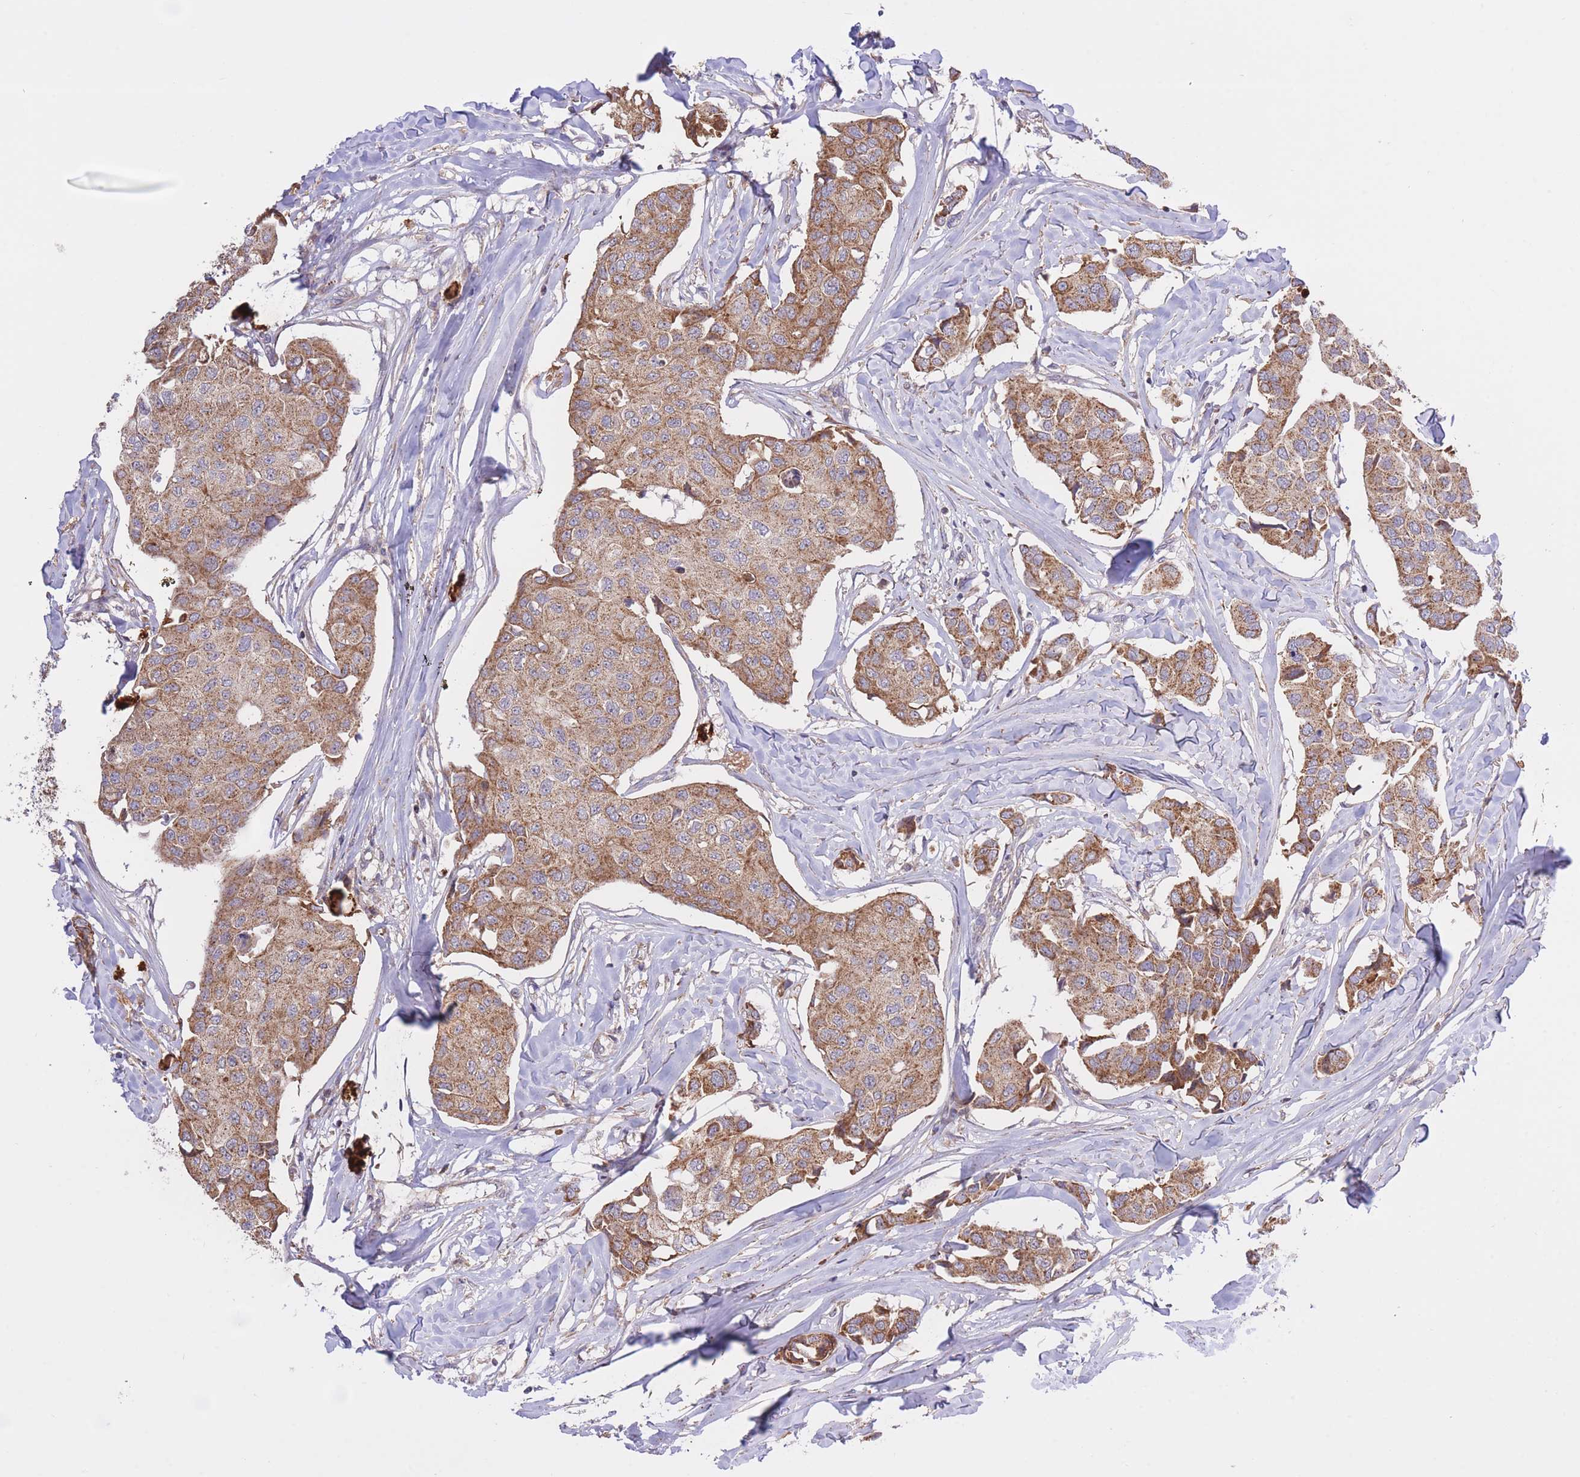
{"staining": {"intensity": "moderate", "quantity": ">75%", "location": "cytoplasmic/membranous"}, "tissue": "breast cancer", "cell_type": "Tumor cells", "image_type": "cancer", "snomed": [{"axis": "morphology", "description": "Duct carcinoma"}, {"axis": "topography", "description": "Breast"}], "caption": "Brown immunohistochemical staining in intraductal carcinoma (breast) exhibits moderate cytoplasmic/membranous positivity in approximately >75% of tumor cells.", "gene": "ATP13A2", "patient": {"sex": "female", "age": 80}}